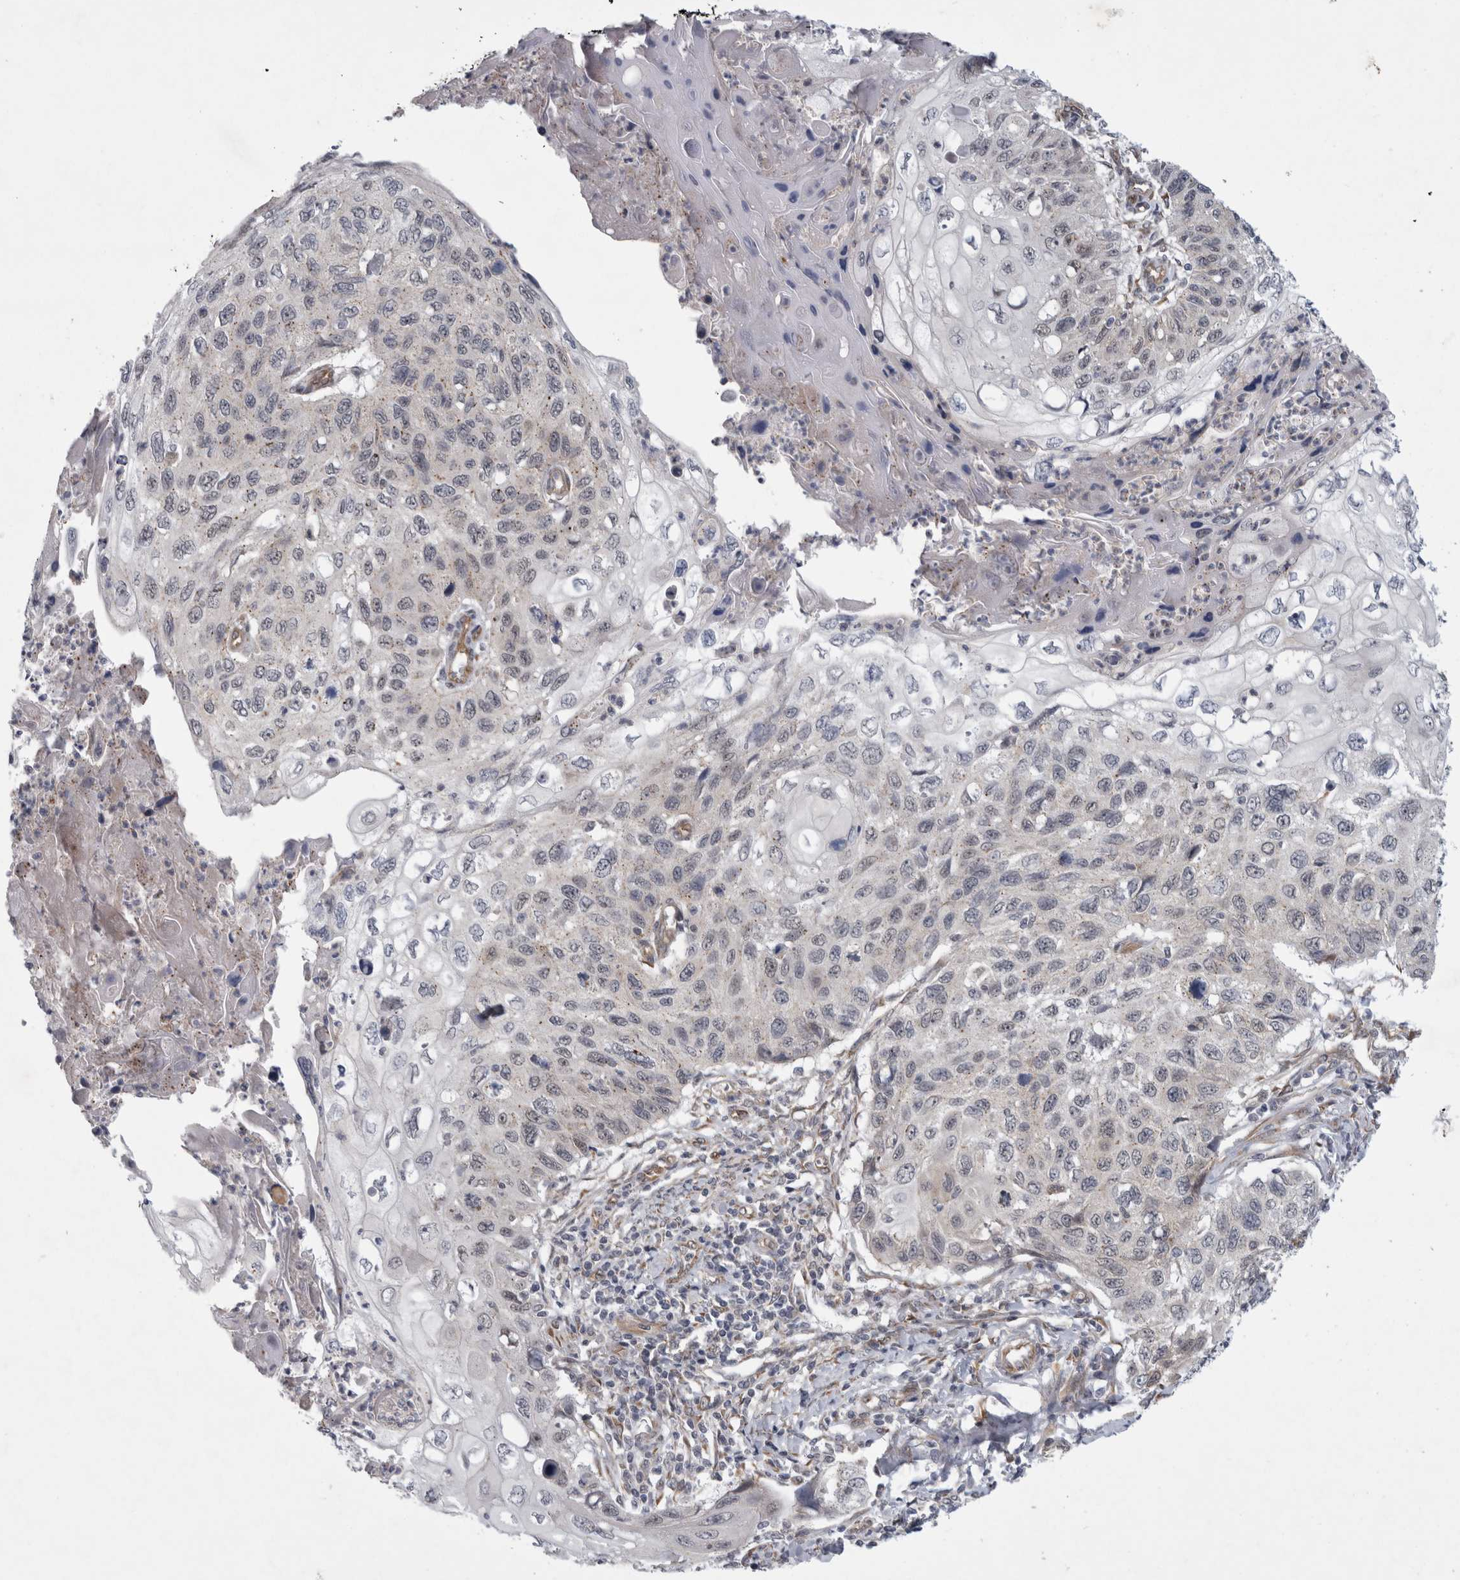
{"staining": {"intensity": "negative", "quantity": "none", "location": "none"}, "tissue": "cervical cancer", "cell_type": "Tumor cells", "image_type": "cancer", "snomed": [{"axis": "morphology", "description": "Squamous cell carcinoma, NOS"}, {"axis": "topography", "description": "Cervix"}], "caption": "Protein analysis of cervical cancer shows no significant expression in tumor cells.", "gene": "PARP11", "patient": {"sex": "female", "age": 70}}